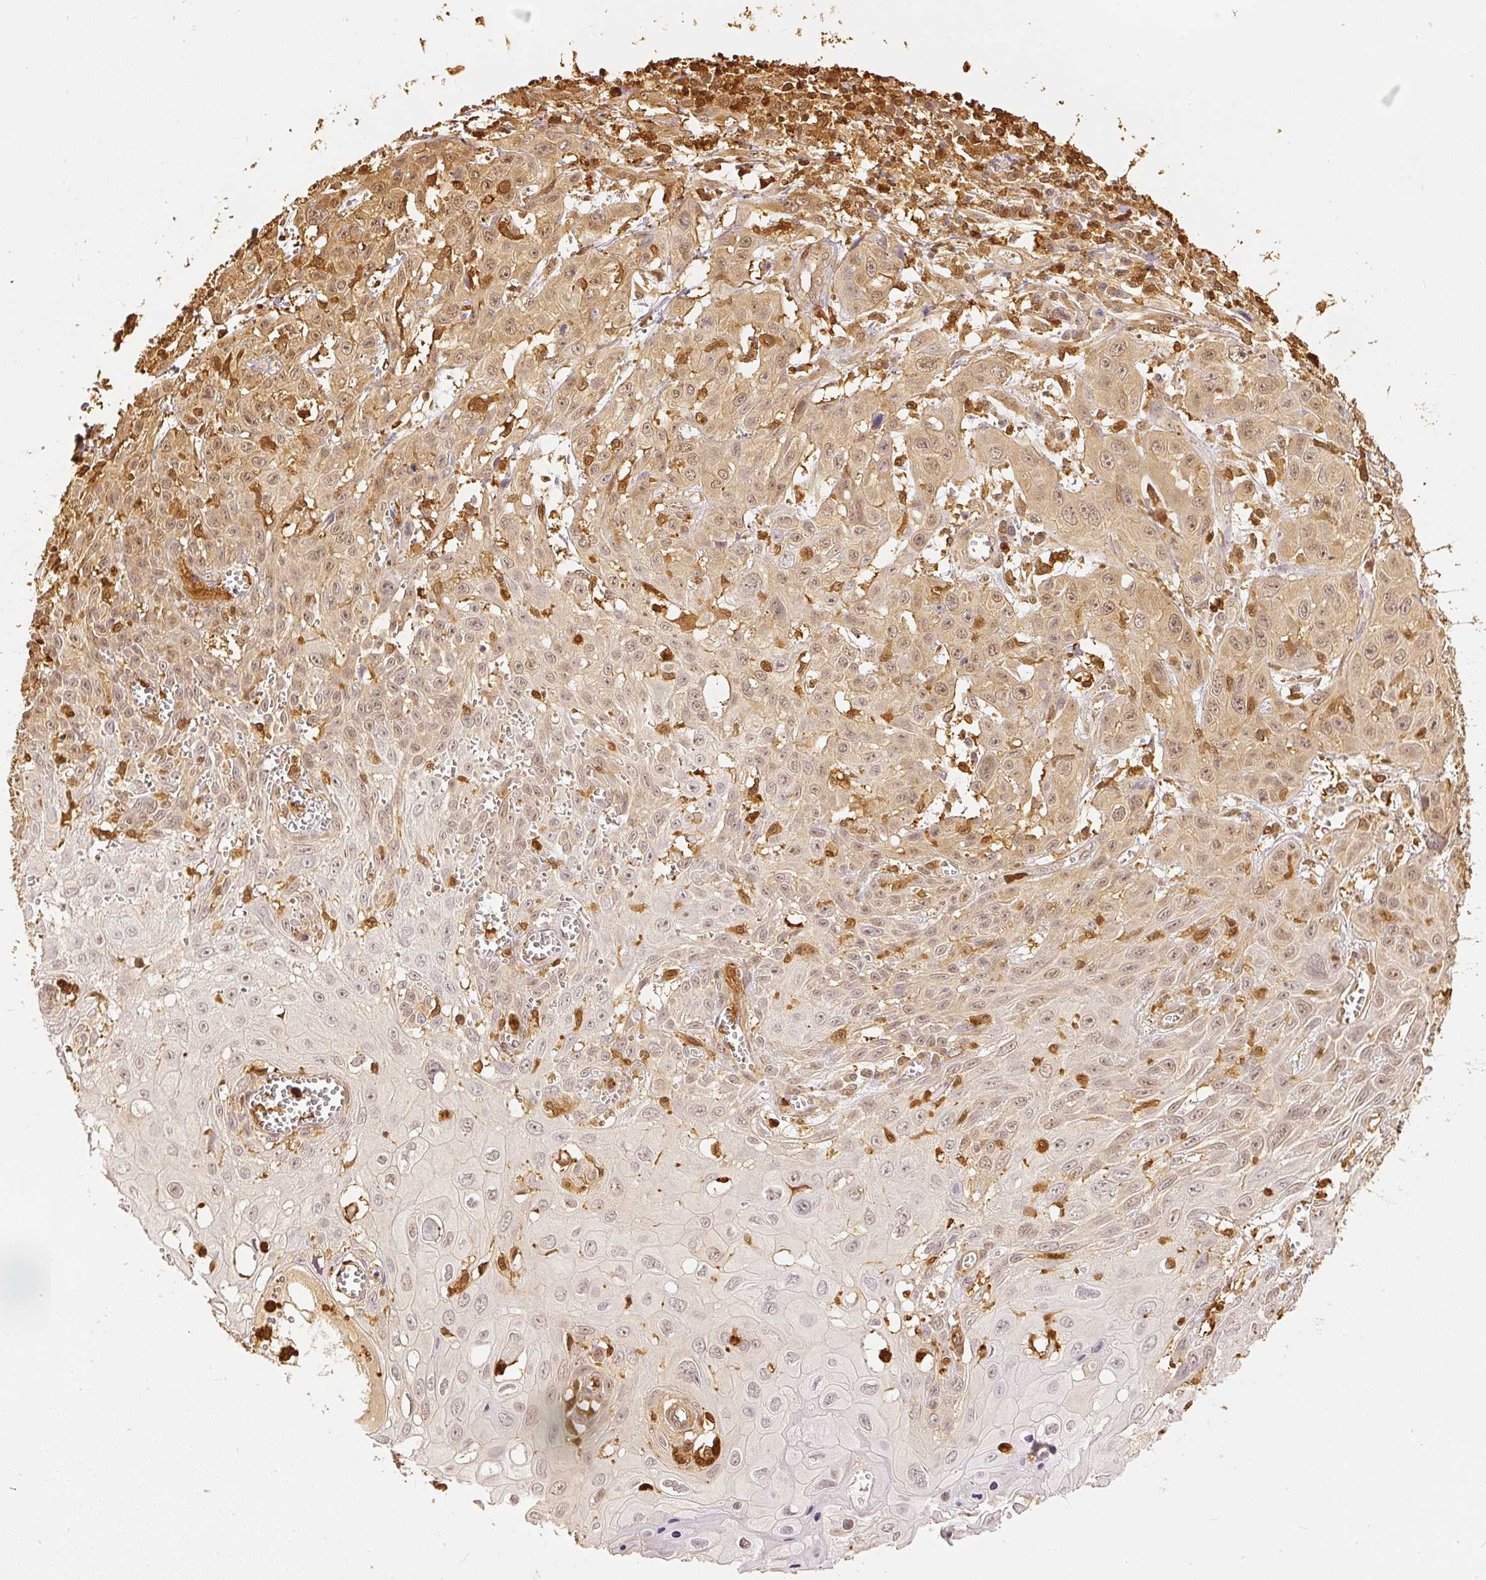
{"staining": {"intensity": "weak", "quantity": ">75%", "location": "cytoplasmic/membranous,nuclear"}, "tissue": "skin cancer", "cell_type": "Tumor cells", "image_type": "cancer", "snomed": [{"axis": "morphology", "description": "Squamous cell carcinoma, NOS"}, {"axis": "topography", "description": "Skin"}, {"axis": "topography", "description": "Vulva"}], "caption": "Brown immunohistochemical staining in human skin cancer reveals weak cytoplasmic/membranous and nuclear expression in about >75% of tumor cells.", "gene": "PFN1", "patient": {"sex": "female", "age": 71}}